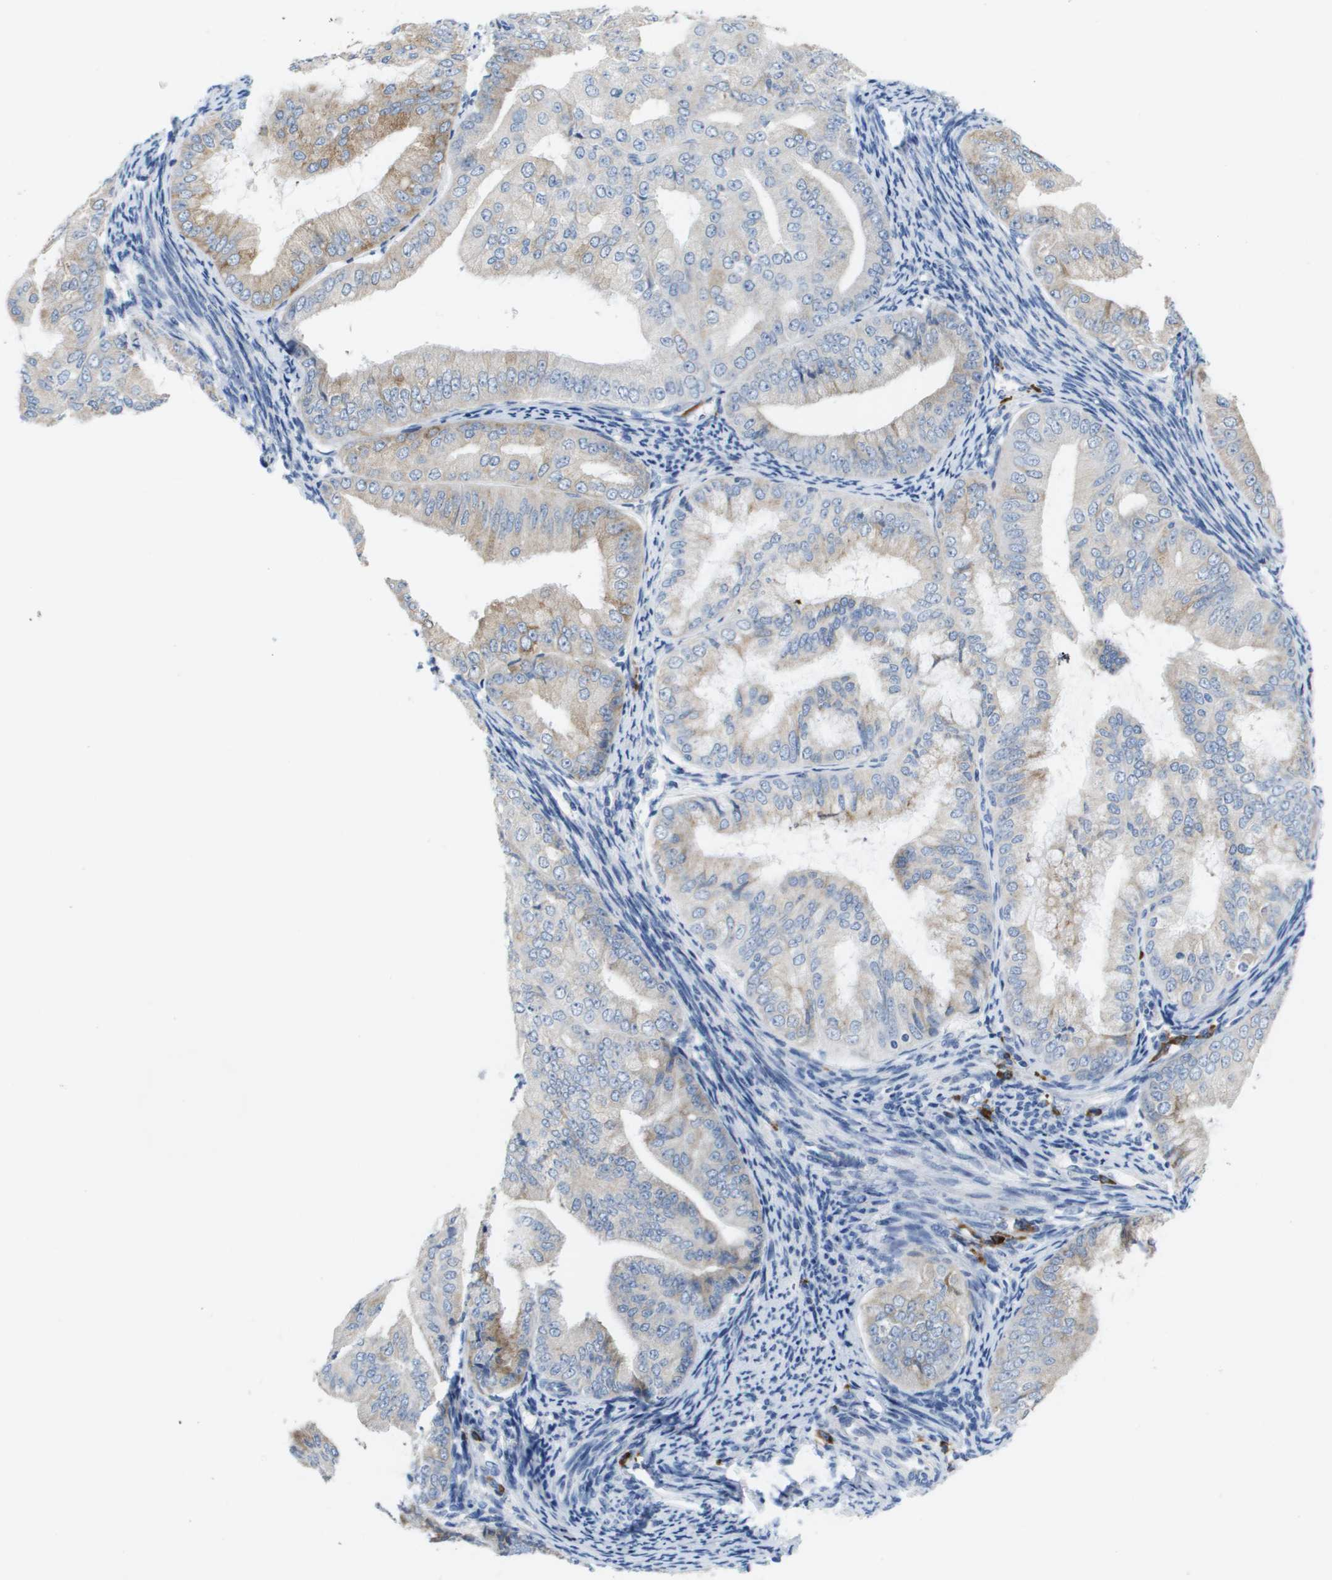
{"staining": {"intensity": "moderate", "quantity": "<25%", "location": "cytoplasmic/membranous"}, "tissue": "endometrial cancer", "cell_type": "Tumor cells", "image_type": "cancer", "snomed": [{"axis": "morphology", "description": "Adenocarcinoma, NOS"}, {"axis": "topography", "description": "Endometrium"}], "caption": "High-magnification brightfield microscopy of adenocarcinoma (endometrial) stained with DAB (3,3'-diaminobenzidine) (brown) and counterstained with hematoxylin (blue). tumor cells exhibit moderate cytoplasmic/membranous positivity is identified in approximately<25% of cells.", "gene": "CD3G", "patient": {"sex": "female", "age": 63}}